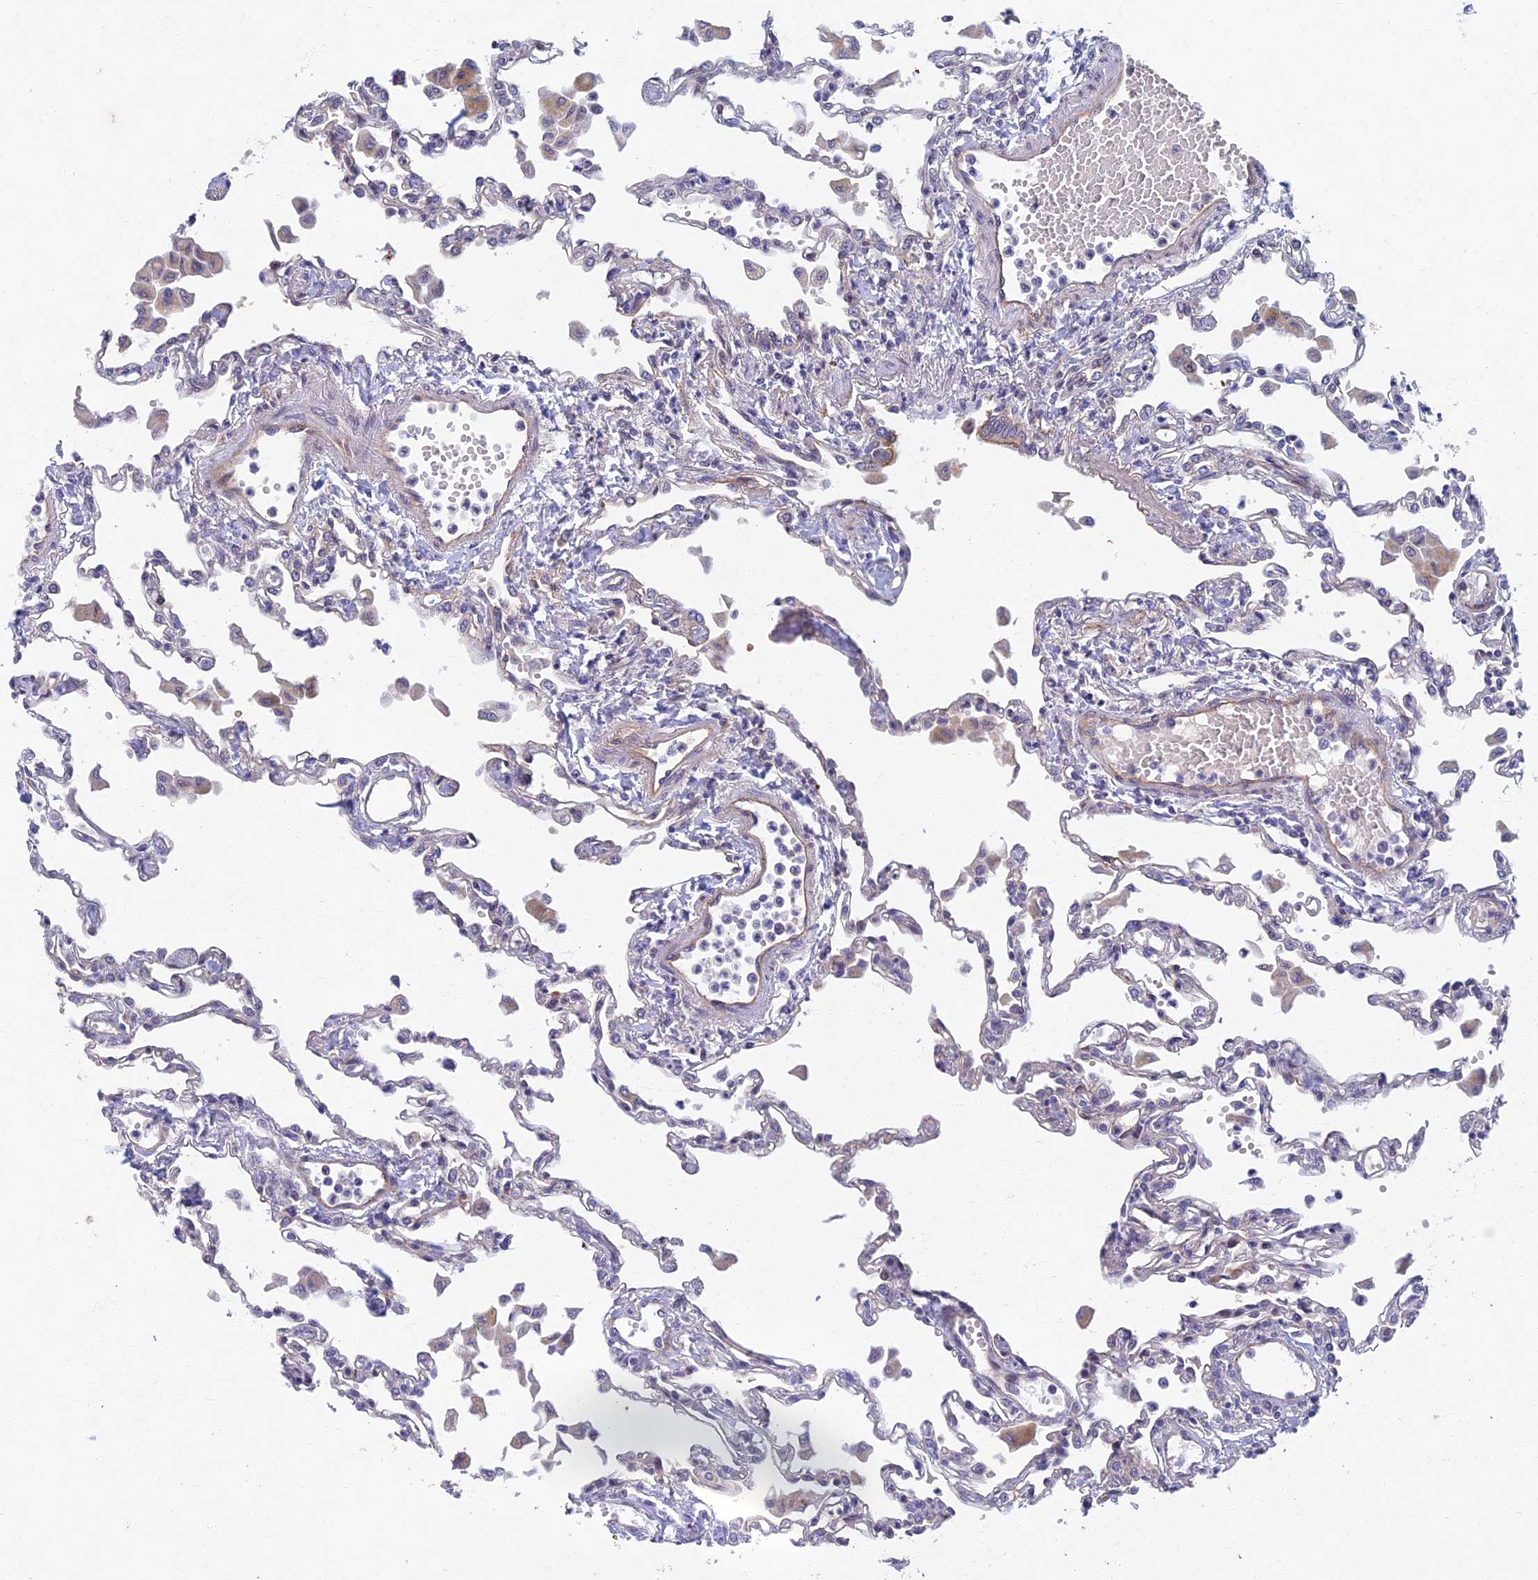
{"staining": {"intensity": "weak", "quantity": "<25%", "location": "cytoplasmic/membranous"}, "tissue": "lung", "cell_type": "Alveolar cells", "image_type": "normal", "snomed": [{"axis": "morphology", "description": "Normal tissue, NOS"}, {"axis": "topography", "description": "Bronchus"}, {"axis": "topography", "description": "Lung"}], "caption": "This is an immunohistochemistry (IHC) photomicrograph of benign lung. There is no staining in alveolar cells.", "gene": "RHBDL2", "patient": {"sex": "female", "age": 49}}